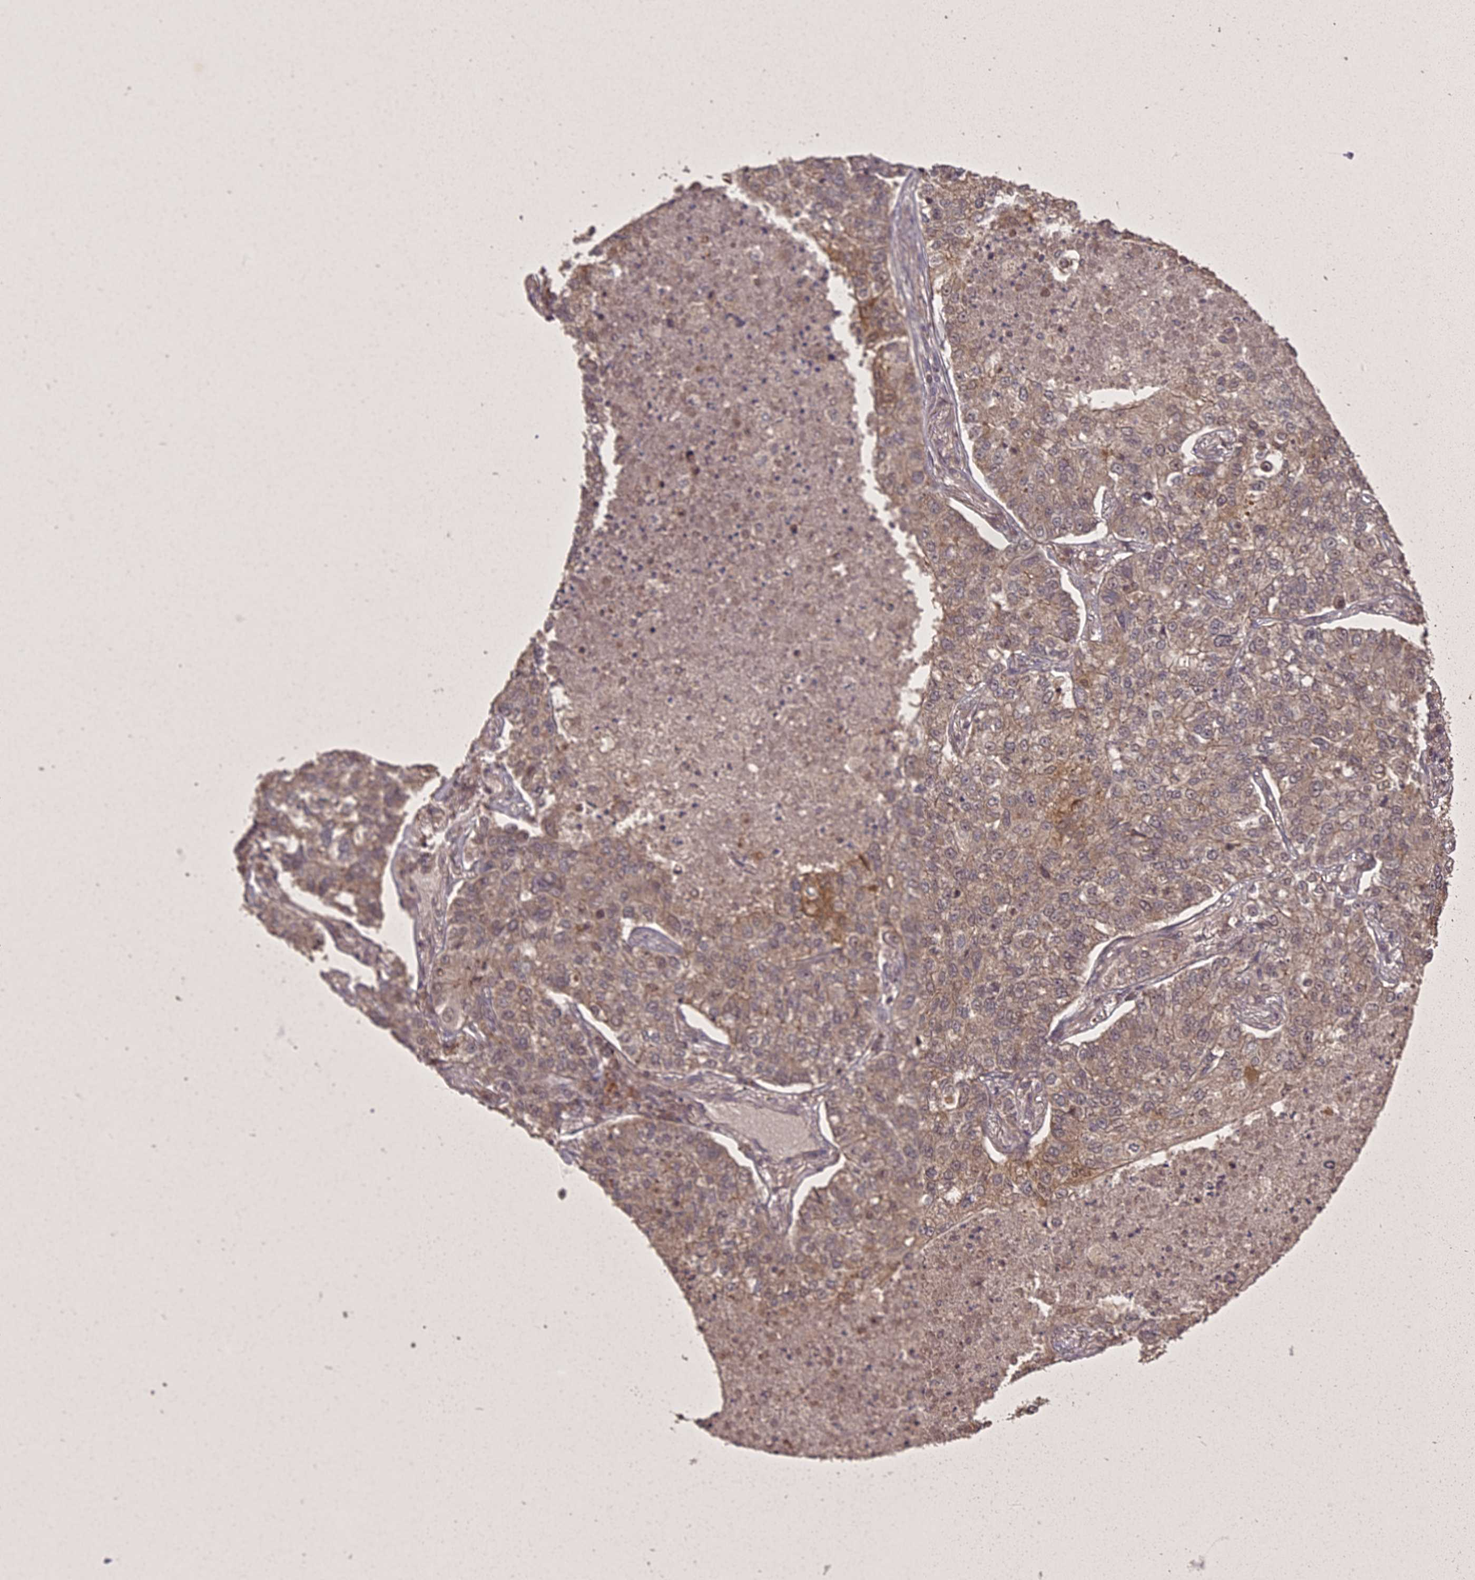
{"staining": {"intensity": "moderate", "quantity": ">75%", "location": "cytoplasmic/membranous"}, "tissue": "lung cancer", "cell_type": "Tumor cells", "image_type": "cancer", "snomed": [{"axis": "morphology", "description": "Adenocarcinoma, NOS"}, {"axis": "topography", "description": "Lung"}], "caption": "Immunohistochemical staining of lung cancer displays medium levels of moderate cytoplasmic/membranous positivity in approximately >75% of tumor cells.", "gene": "ING5", "patient": {"sex": "male", "age": 49}}